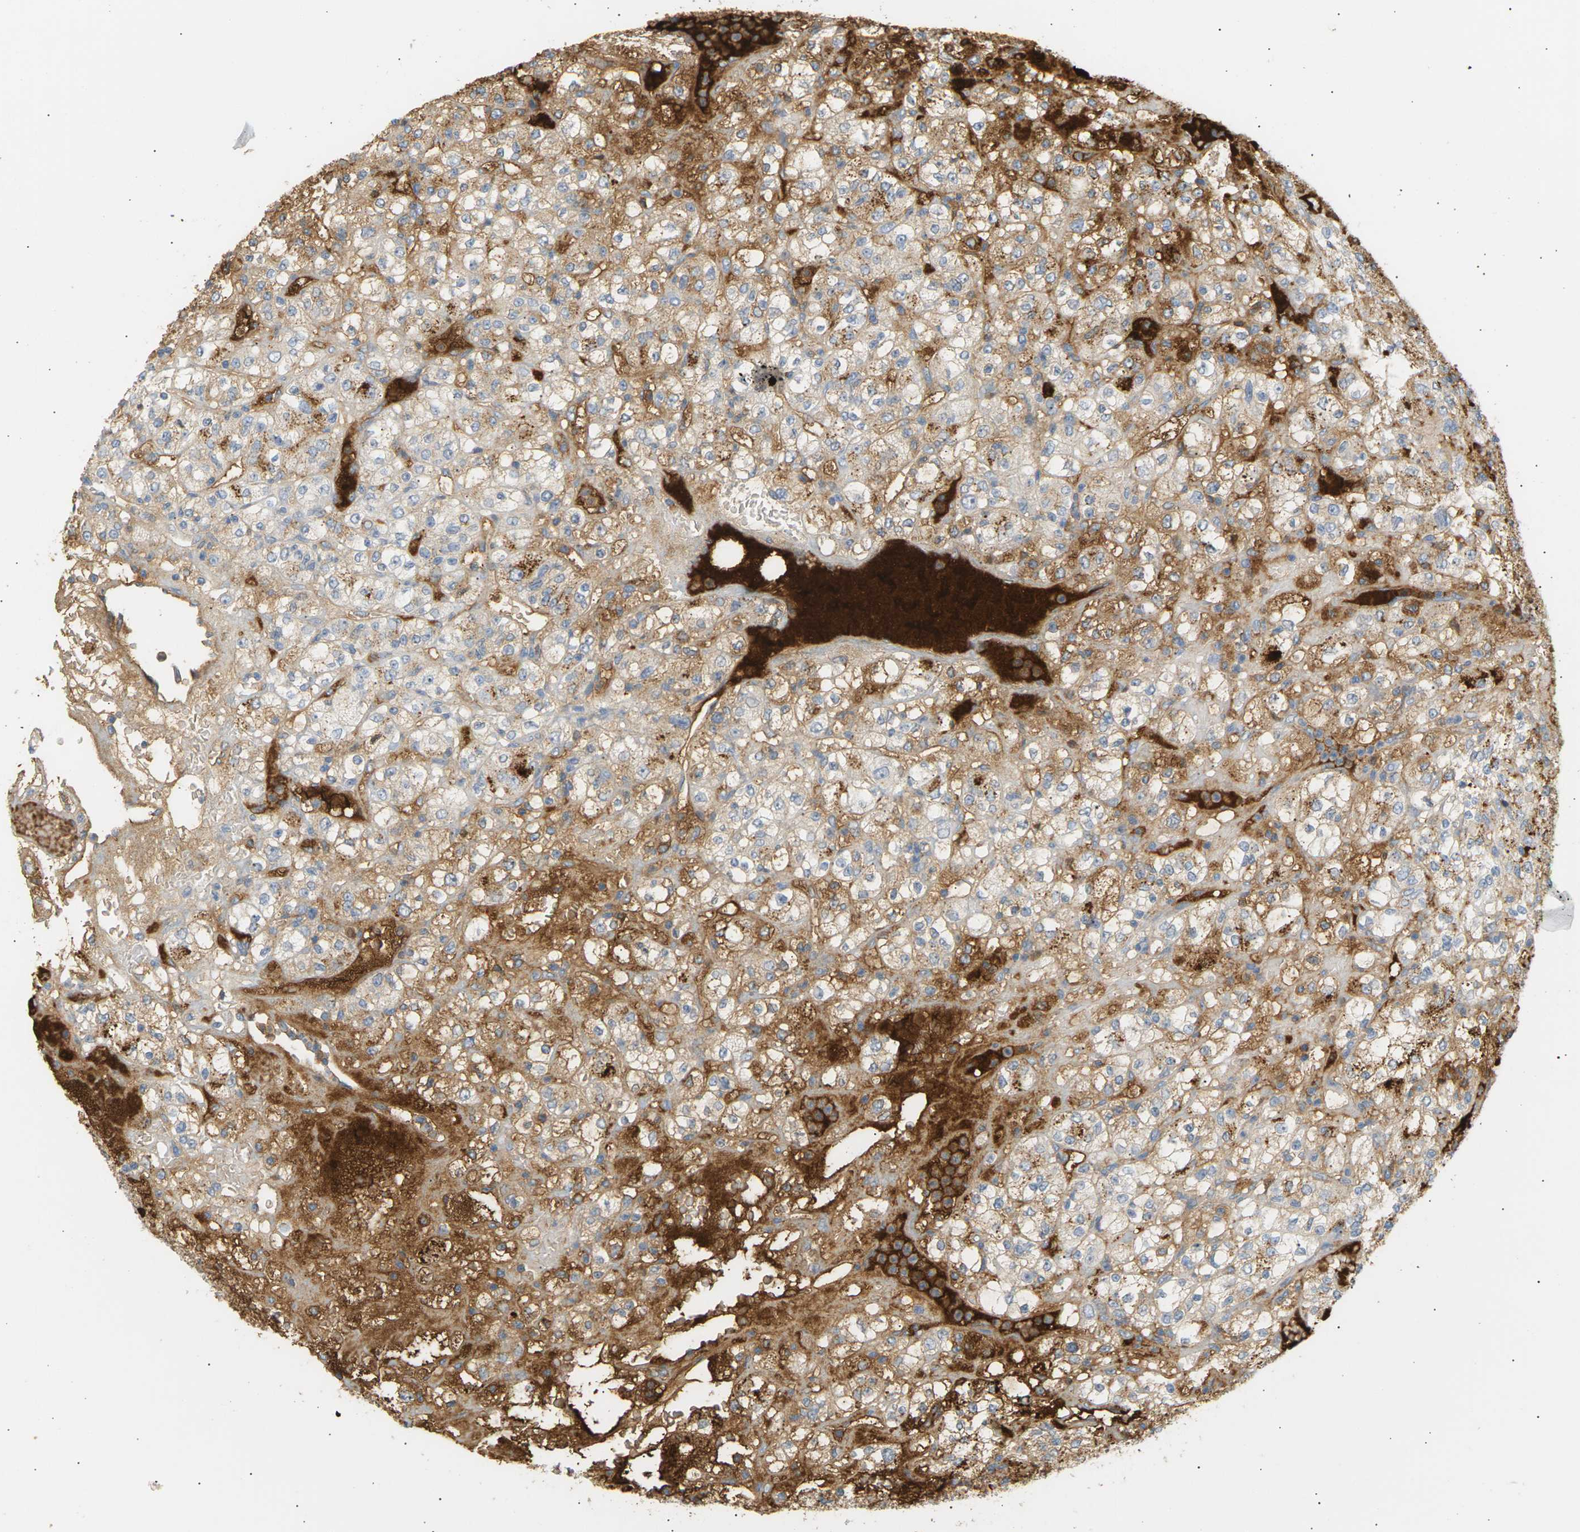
{"staining": {"intensity": "weak", "quantity": ">75%", "location": "cytoplasmic/membranous"}, "tissue": "renal cancer", "cell_type": "Tumor cells", "image_type": "cancer", "snomed": [{"axis": "morphology", "description": "Normal tissue, NOS"}, {"axis": "morphology", "description": "Adenocarcinoma, NOS"}, {"axis": "topography", "description": "Kidney"}], "caption": "About >75% of tumor cells in human renal cancer (adenocarcinoma) exhibit weak cytoplasmic/membranous protein positivity as visualized by brown immunohistochemical staining.", "gene": "IGLC3", "patient": {"sex": "female", "age": 72}}